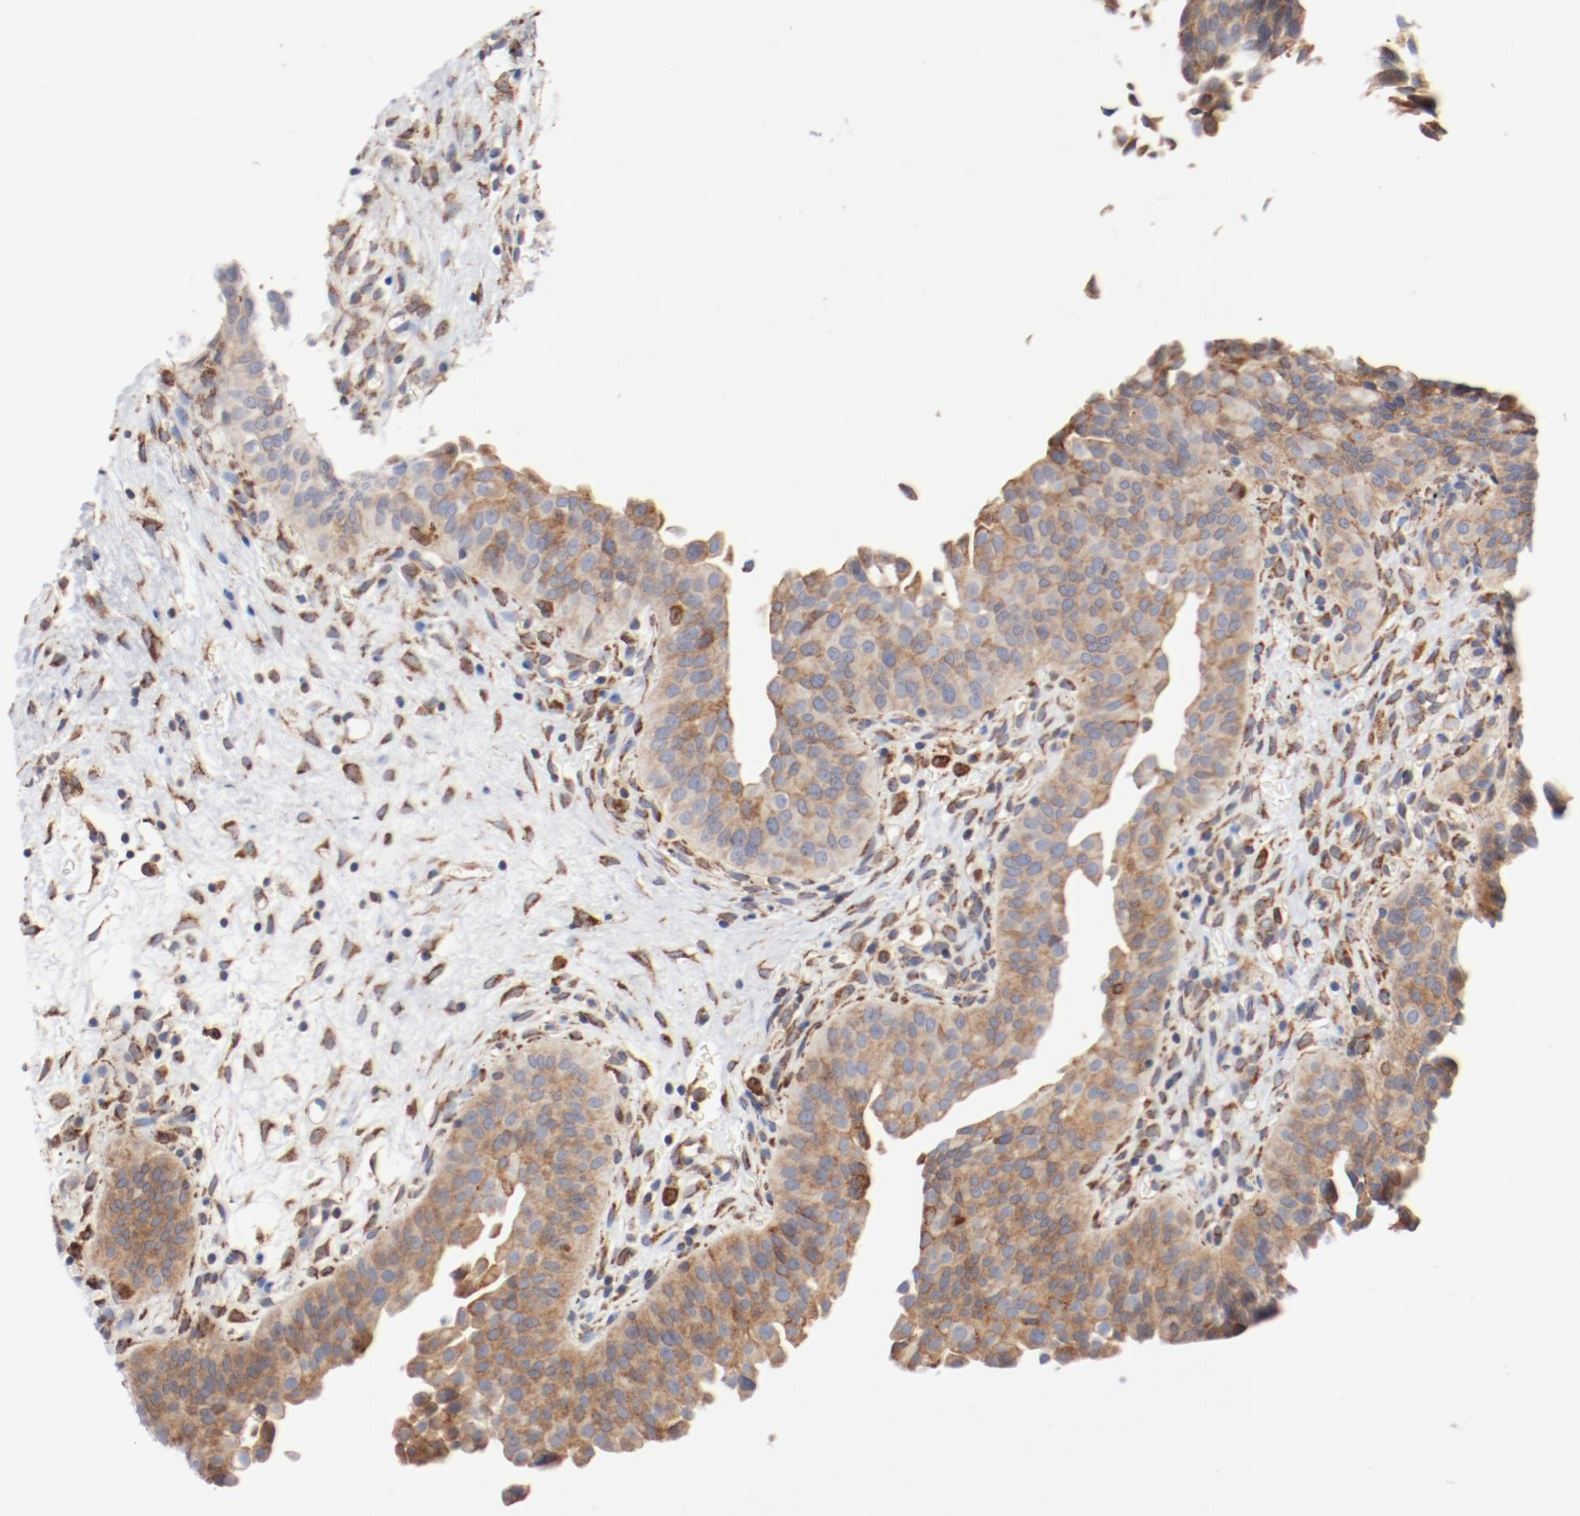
{"staining": {"intensity": "moderate", "quantity": ">75%", "location": "cytoplasmic/membranous"}, "tissue": "urinary bladder", "cell_type": "Urothelial cells", "image_type": "normal", "snomed": [{"axis": "morphology", "description": "Normal tissue, NOS"}, {"axis": "morphology", "description": "Dysplasia, NOS"}, {"axis": "topography", "description": "Urinary bladder"}], "caption": "A histopathology image of human urinary bladder stained for a protein reveals moderate cytoplasmic/membranous brown staining in urothelial cells. The protein is stained brown, and the nuclei are stained in blue (DAB IHC with brightfield microscopy, high magnification).", "gene": "PDPK1", "patient": {"sex": "male", "age": 35}}